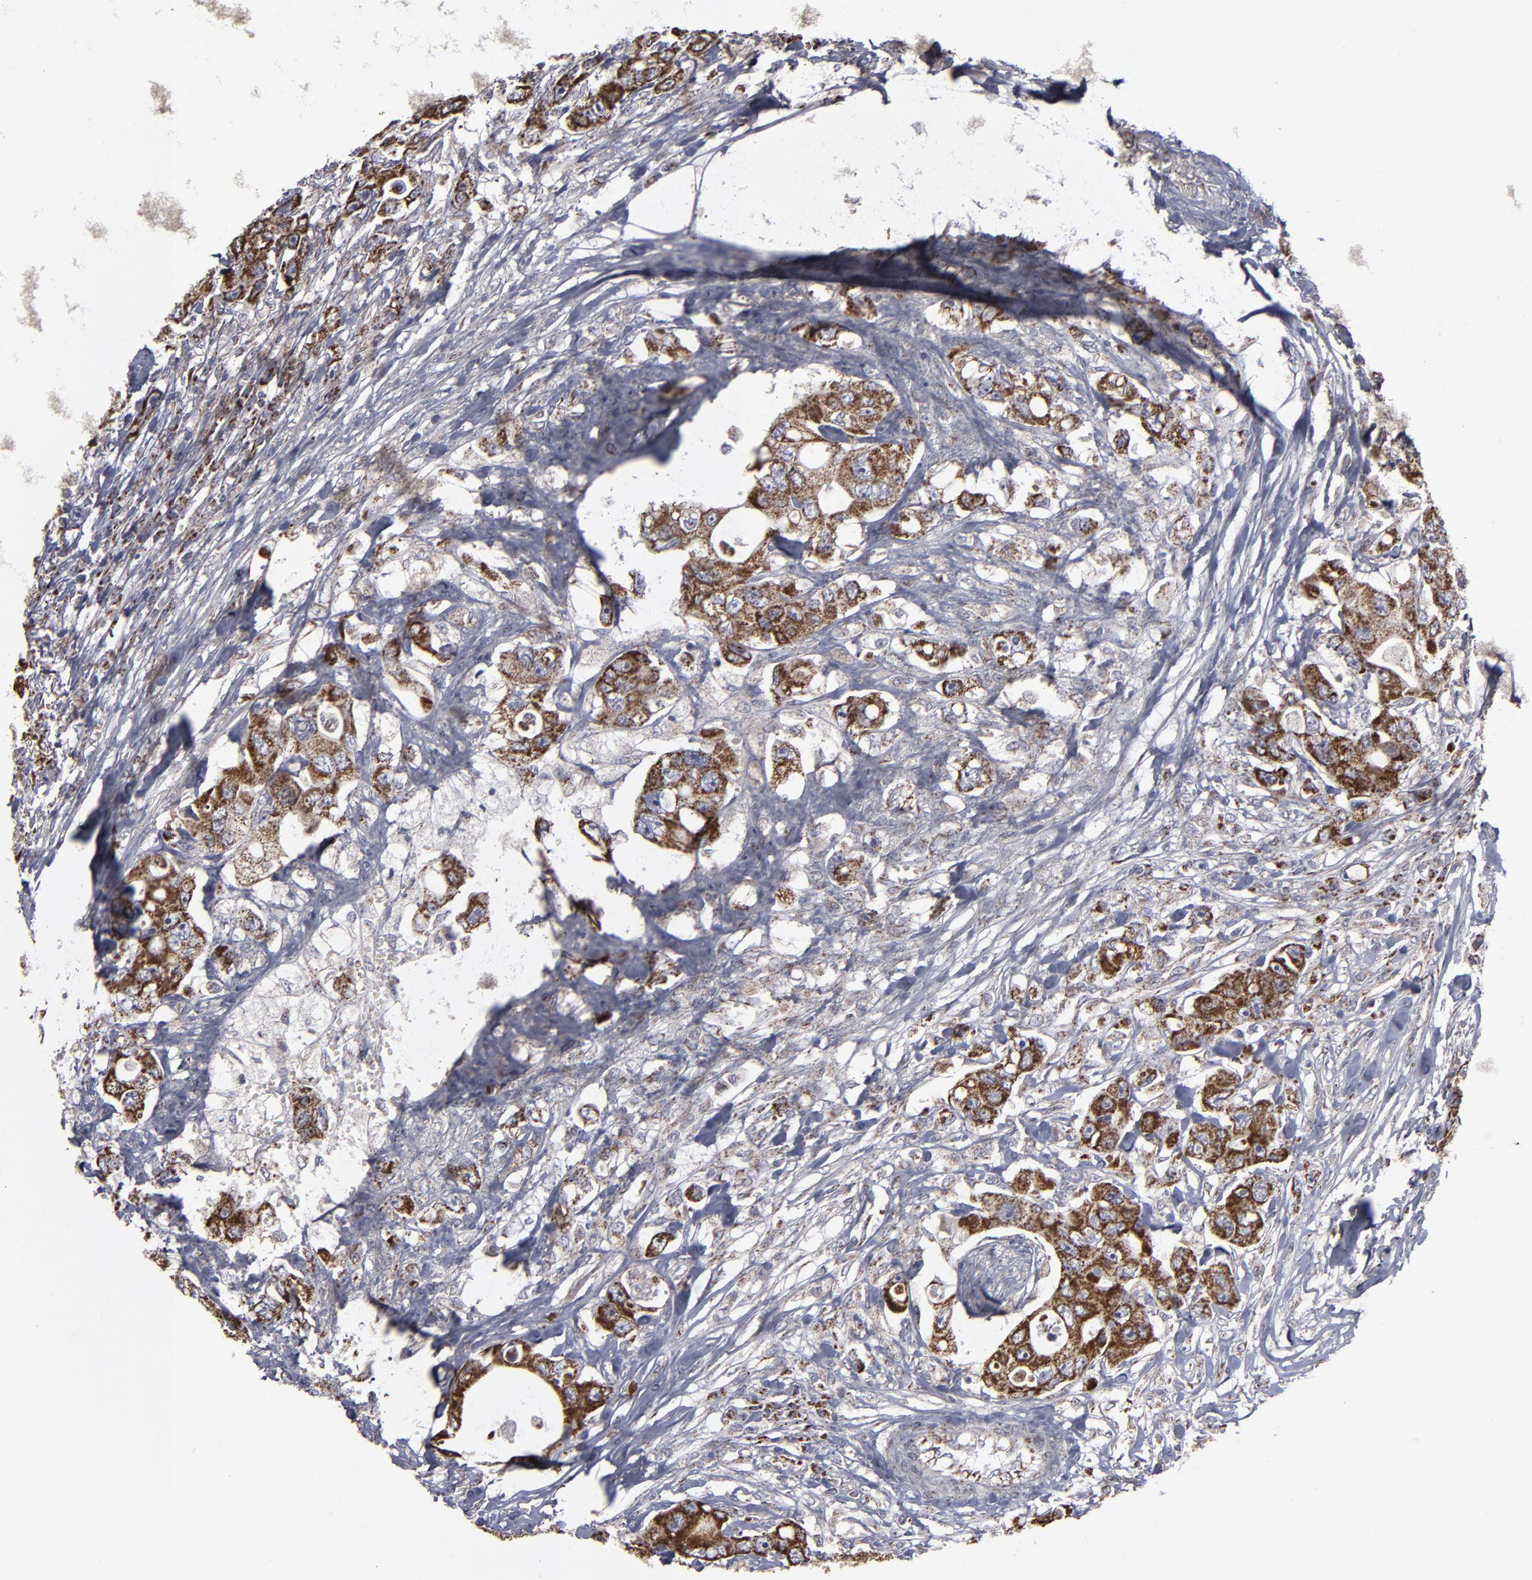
{"staining": {"intensity": "strong", "quantity": ">75%", "location": "cytoplasmic/membranous"}, "tissue": "colorectal cancer", "cell_type": "Tumor cells", "image_type": "cancer", "snomed": [{"axis": "morphology", "description": "Adenocarcinoma, NOS"}, {"axis": "topography", "description": "Colon"}], "caption": "Colorectal cancer (adenocarcinoma) stained with a brown dye demonstrates strong cytoplasmic/membranous positive positivity in about >75% of tumor cells.", "gene": "MYOM2", "patient": {"sex": "female", "age": 46}}